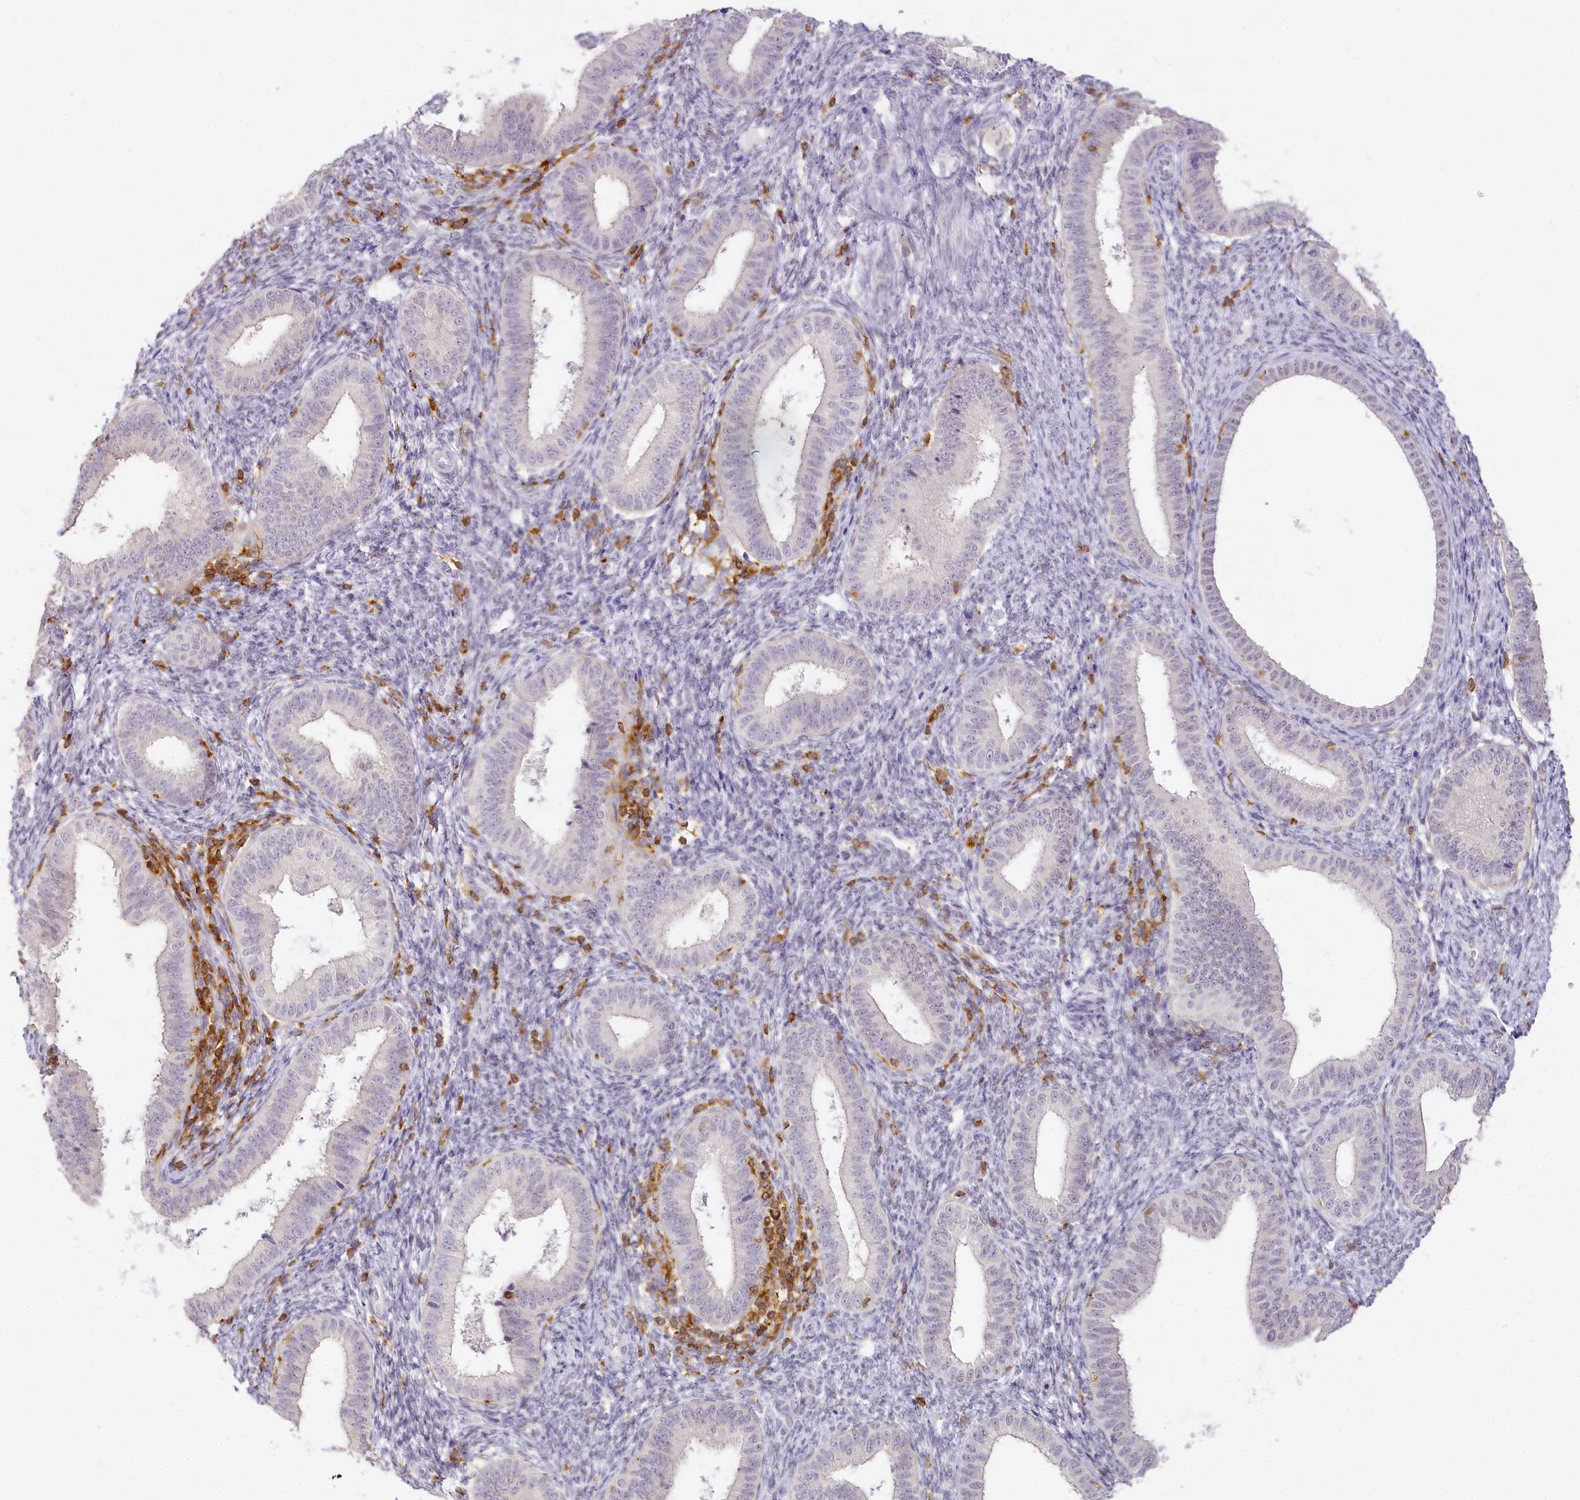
{"staining": {"intensity": "negative", "quantity": "none", "location": "none"}, "tissue": "endometrium", "cell_type": "Cells in endometrial stroma", "image_type": "normal", "snomed": [{"axis": "morphology", "description": "Normal tissue, NOS"}, {"axis": "topography", "description": "Endometrium"}], "caption": "High magnification brightfield microscopy of unremarkable endometrium stained with DAB (3,3'-diaminobenzidine) (brown) and counterstained with hematoxylin (blue): cells in endometrial stroma show no significant expression. (Stains: DAB (3,3'-diaminobenzidine) immunohistochemistry with hematoxylin counter stain, Microscopy: brightfield microscopy at high magnification).", "gene": "DOCK2", "patient": {"sex": "female", "age": 39}}